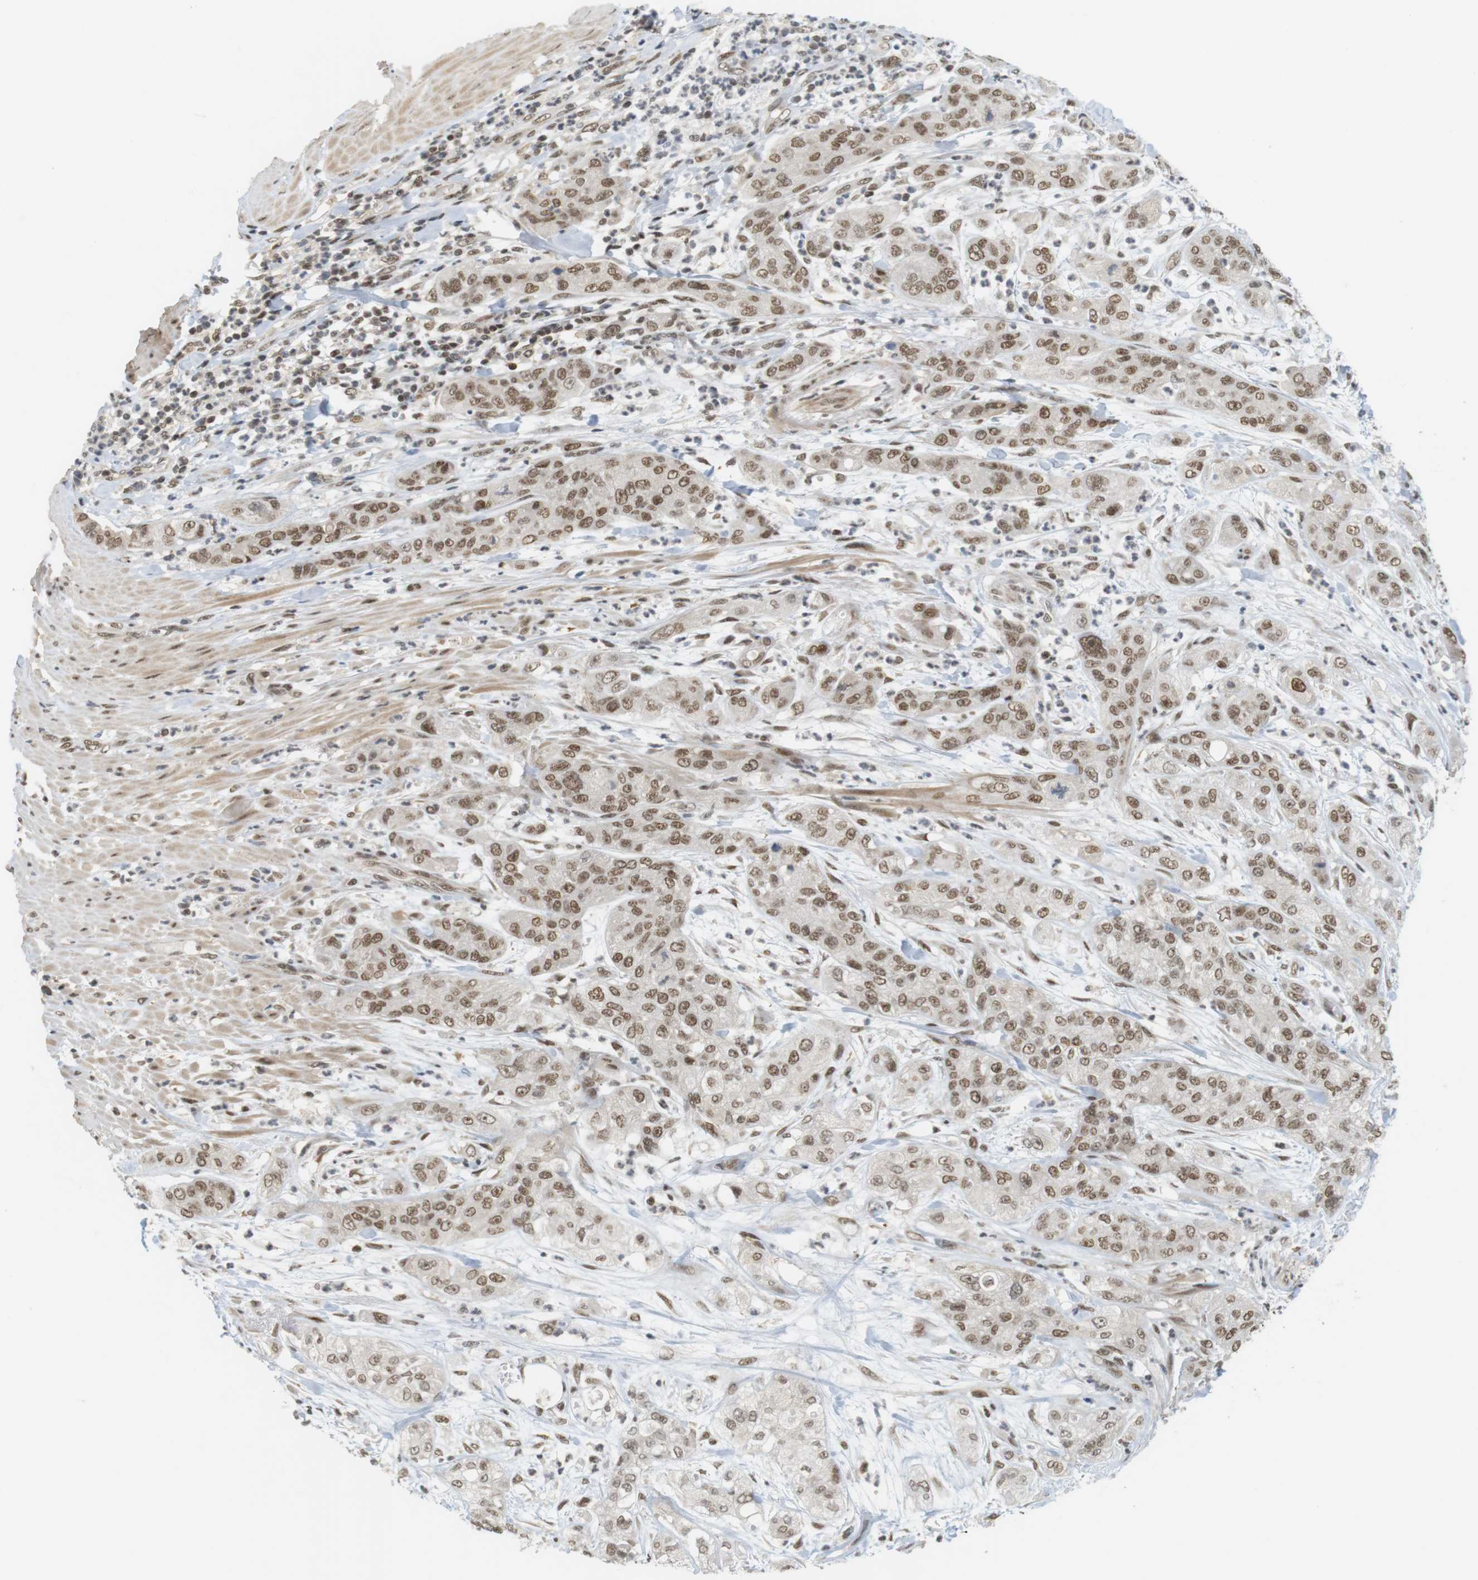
{"staining": {"intensity": "moderate", "quantity": ">75%", "location": "nuclear"}, "tissue": "pancreatic cancer", "cell_type": "Tumor cells", "image_type": "cancer", "snomed": [{"axis": "morphology", "description": "Adenocarcinoma, NOS"}, {"axis": "topography", "description": "Pancreas"}], "caption": "IHC of adenocarcinoma (pancreatic) reveals medium levels of moderate nuclear staining in about >75% of tumor cells.", "gene": "BRD4", "patient": {"sex": "female", "age": 78}}